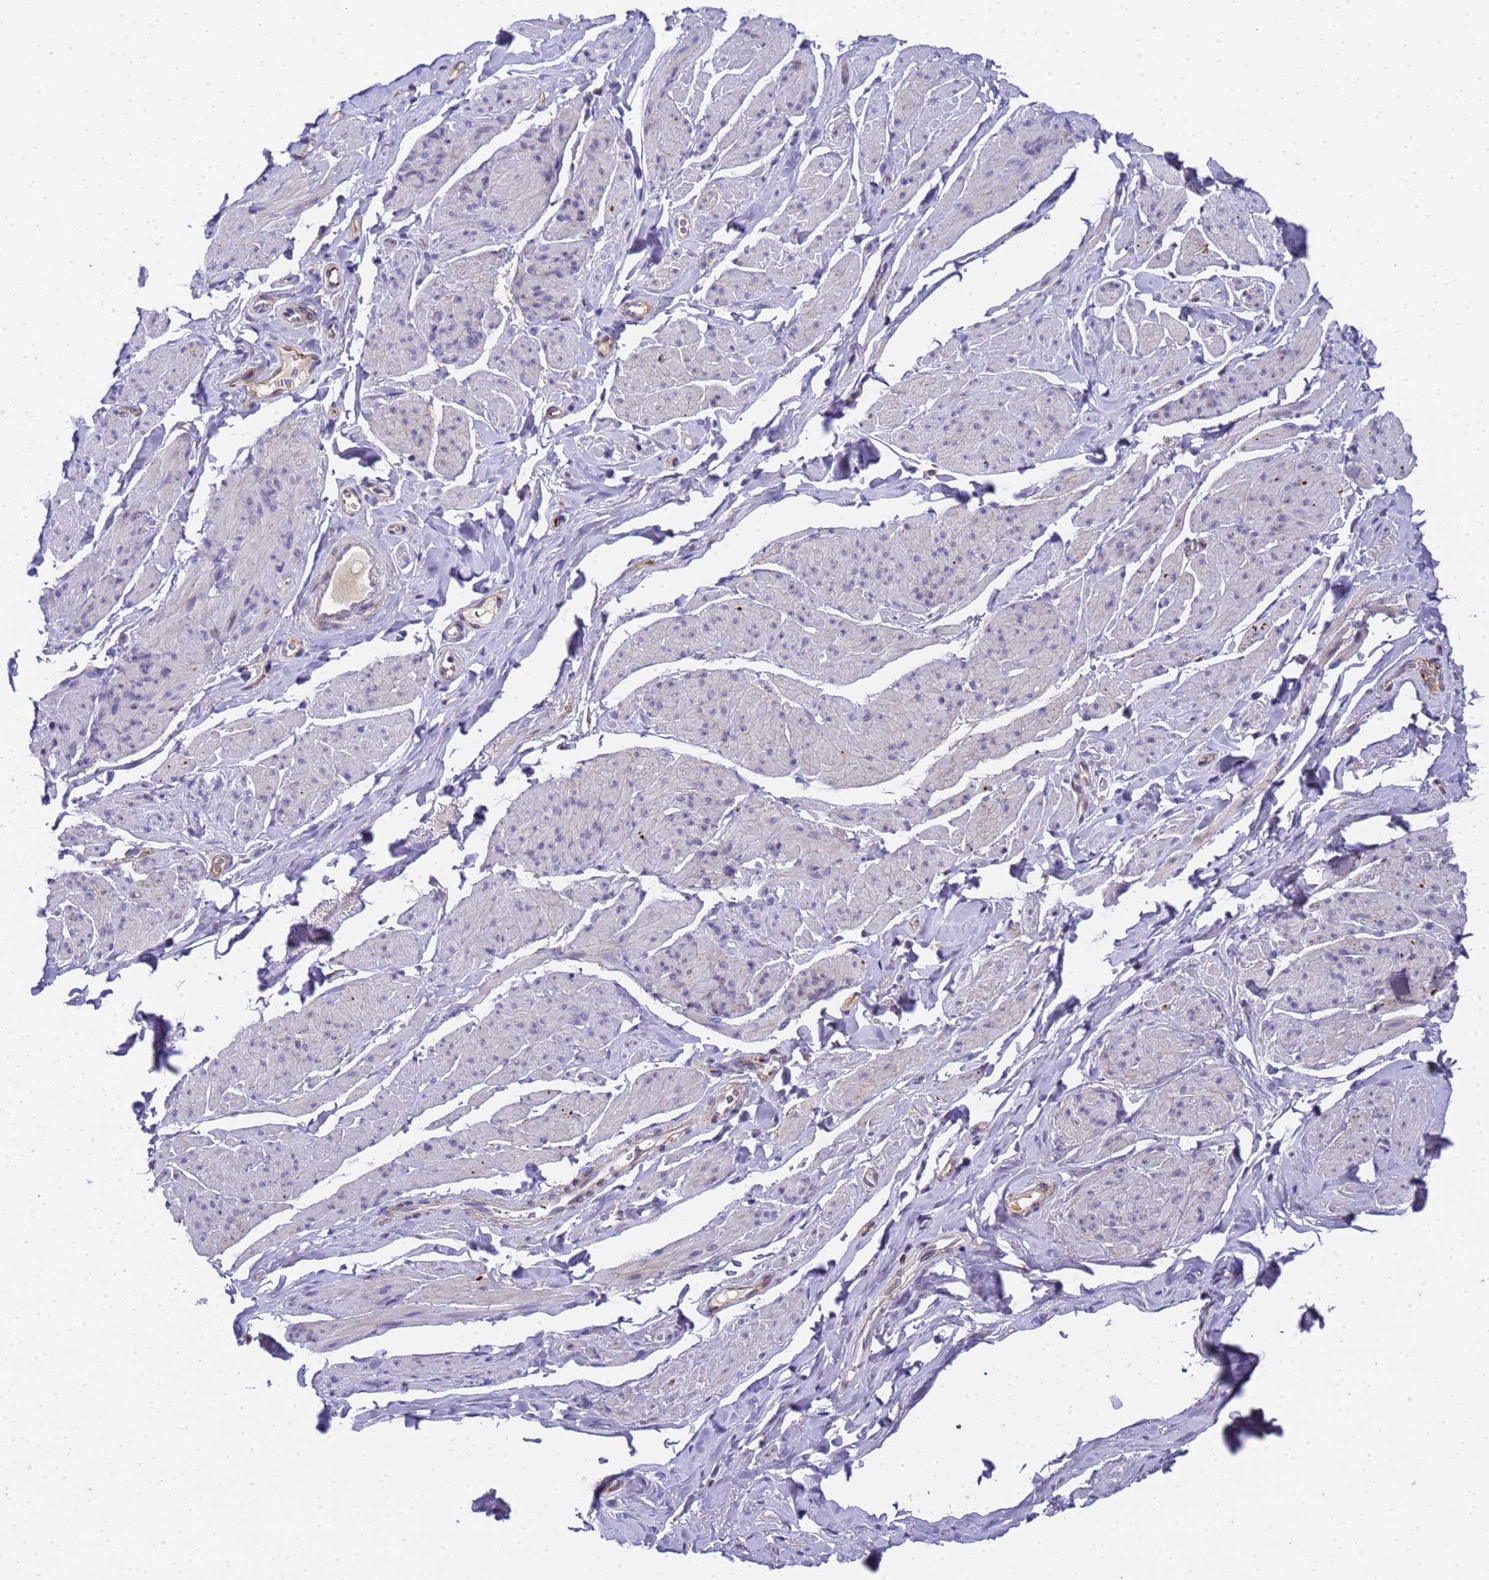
{"staining": {"intensity": "weak", "quantity": "<25%", "location": "nuclear"}, "tissue": "smooth muscle", "cell_type": "Smooth muscle cells", "image_type": "normal", "snomed": [{"axis": "morphology", "description": "Normal tissue, NOS"}, {"axis": "topography", "description": "Smooth muscle"}, {"axis": "topography", "description": "Peripheral nerve tissue"}], "caption": "There is no significant positivity in smooth muscle cells of smooth muscle. The staining is performed using DAB brown chromogen with nuclei counter-stained in using hematoxylin.", "gene": "IGFBP7", "patient": {"sex": "male", "age": 69}}